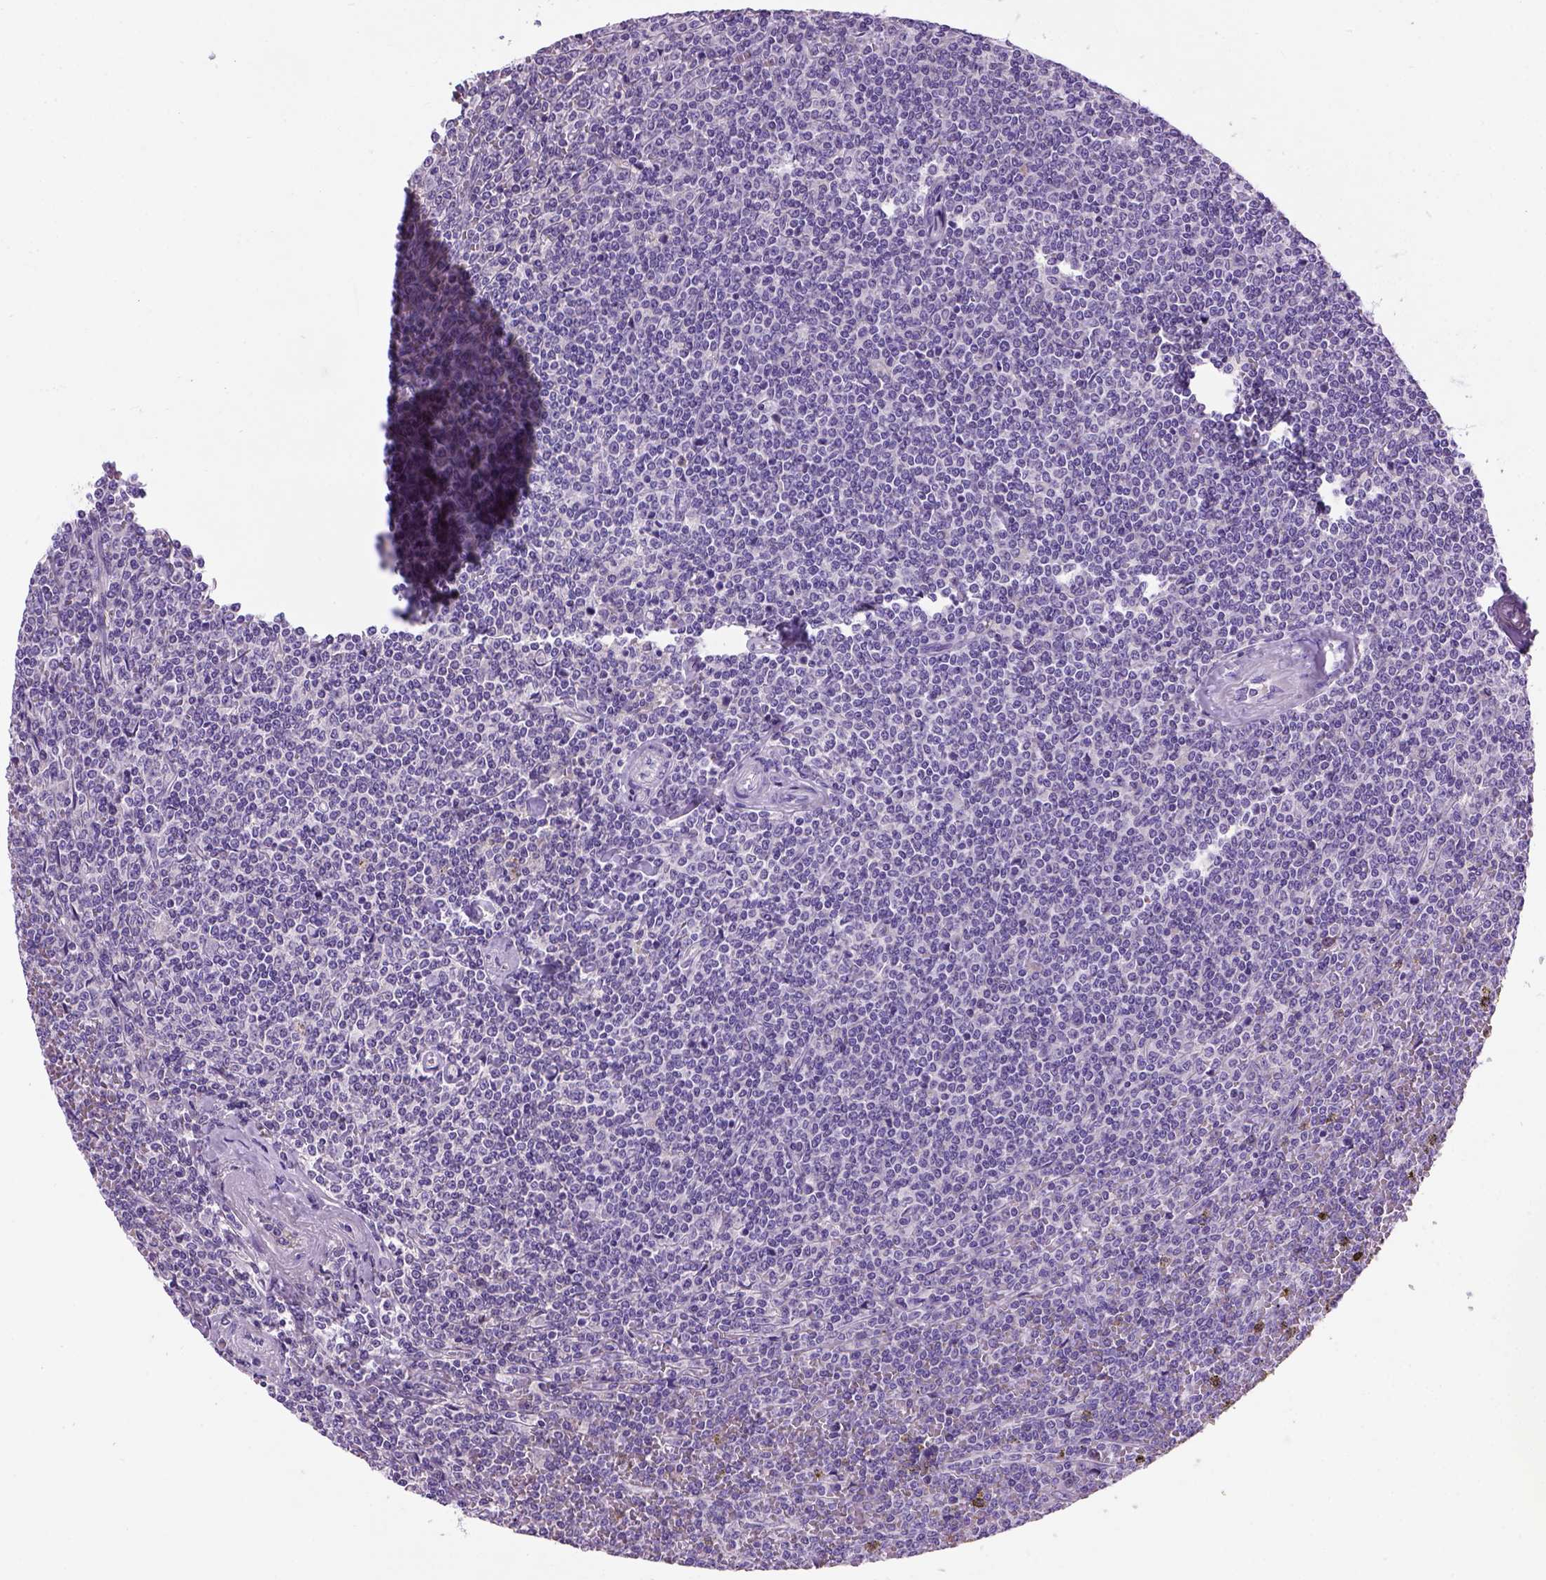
{"staining": {"intensity": "negative", "quantity": "none", "location": "none"}, "tissue": "lymphoma", "cell_type": "Tumor cells", "image_type": "cancer", "snomed": [{"axis": "morphology", "description": "Malignant lymphoma, non-Hodgkin's type, Low grade"}, {"axis": "topography", "description": "Spleen"}], "caption": "Immunohistochemical staining of malignant lymphoma, non-Hodgkin's type (low-grade) demonstrates no significant expression in tumor cells. The staining was performed using DAB (3,3'-diaminobenzidine) to visualize the protein expression in brown, while the nuclei were stained in blue with hematoxylin (Magnification: 20x).", "gene": "CDH1", "patient": {"sex": "female", "age": 19}}